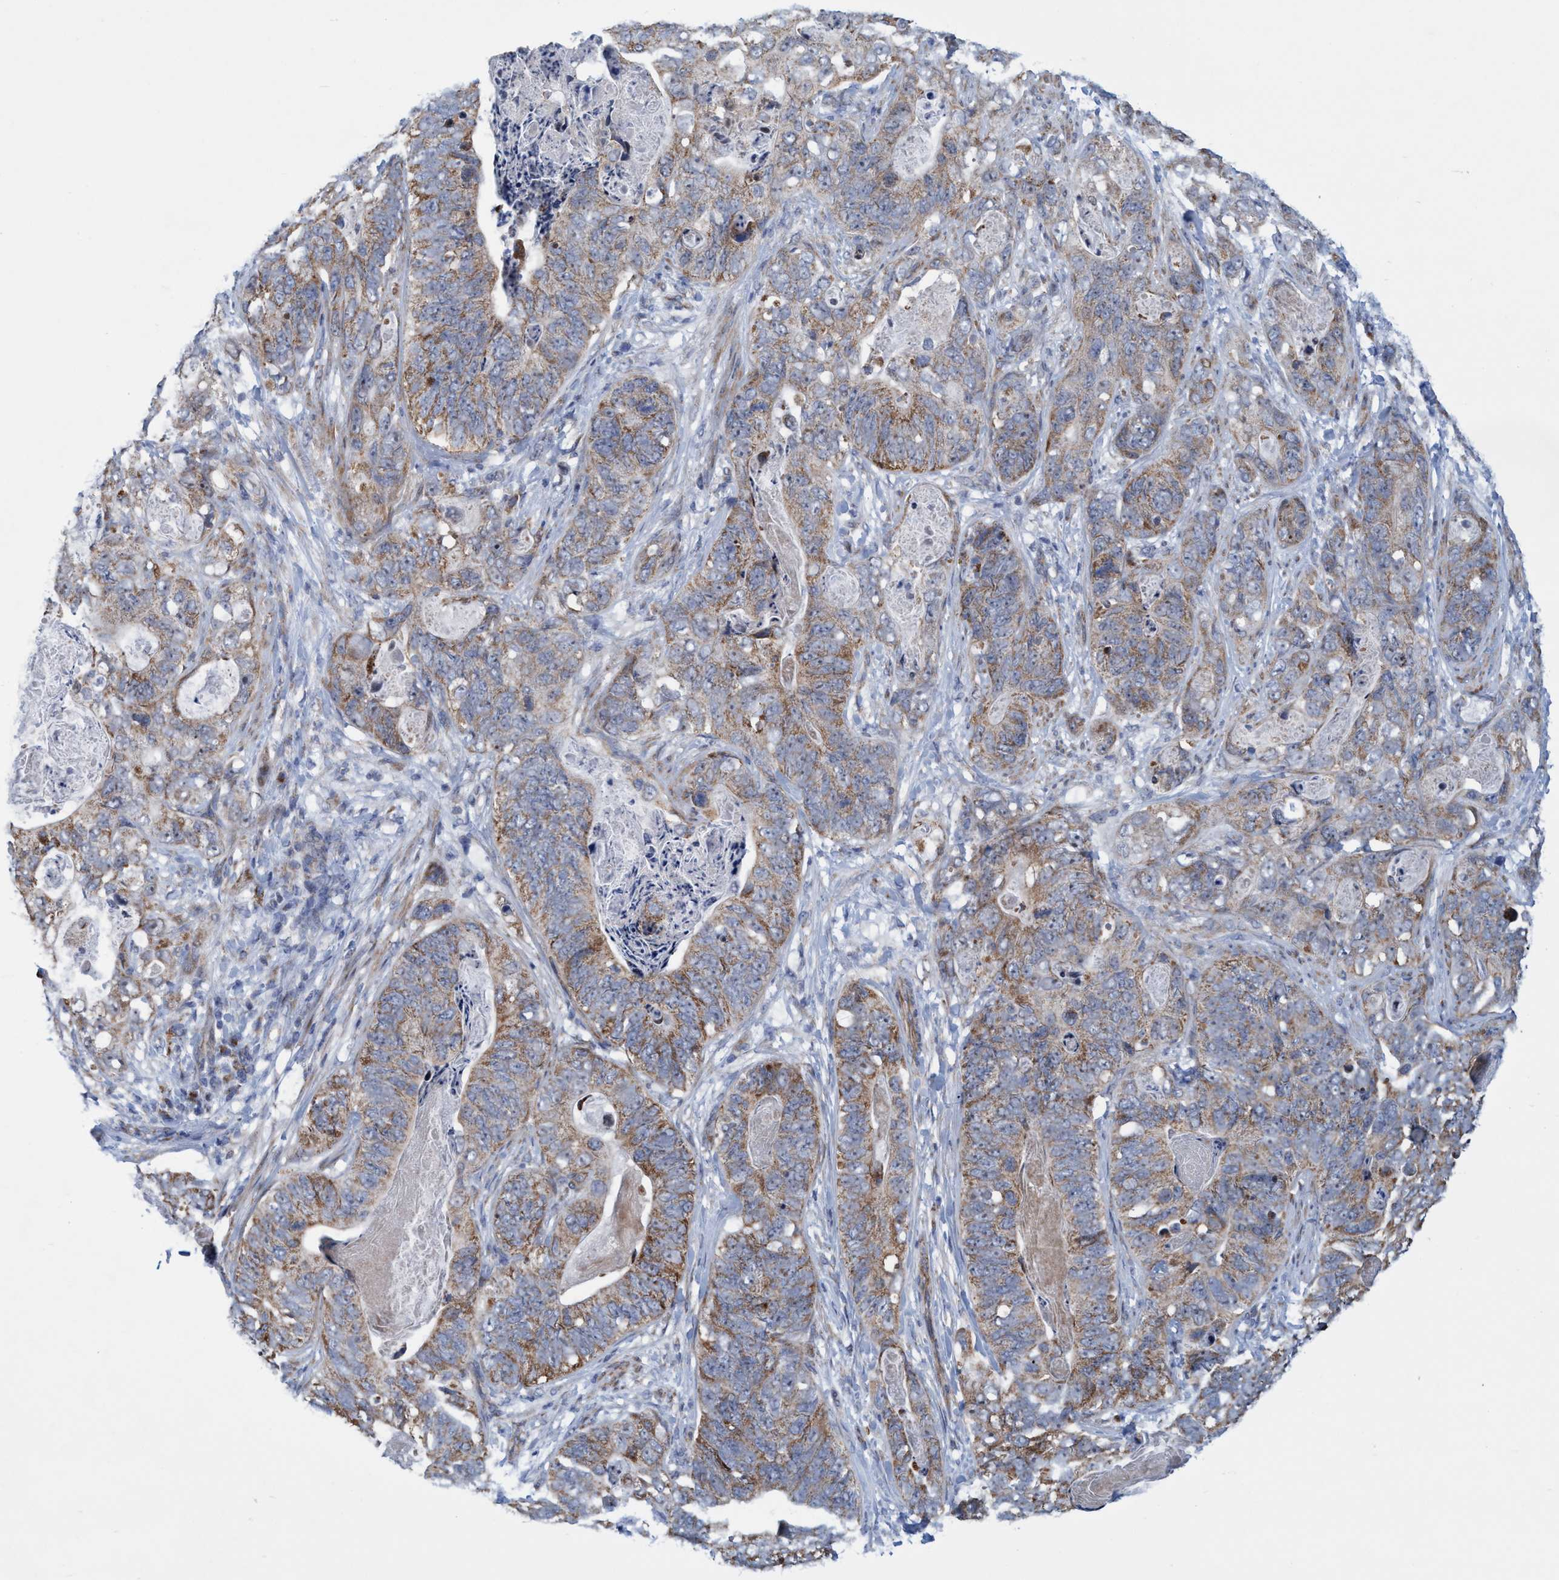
{"staining": {"intensity": "moderate", "quantity": ">75%", "location": "cytoplasmic/membranous"}, "tissue": "stomach cancer", "cell_type": "Tumor cells", "image_type": "cancer", "snomed": [{"axis": "morphology", "description": "Adenocarcinoma, NOS"}, {"axis": "topography", "description": "Stomach"}], "caption": "Approximately >75% of tumor cells in stomach cancer display moderate cytoplasmic/membranous protein positivity as visualized by brown immunohistochemical staining.", "gene": "POLR1F", "patient": {"sex": "female", "age": 89}}